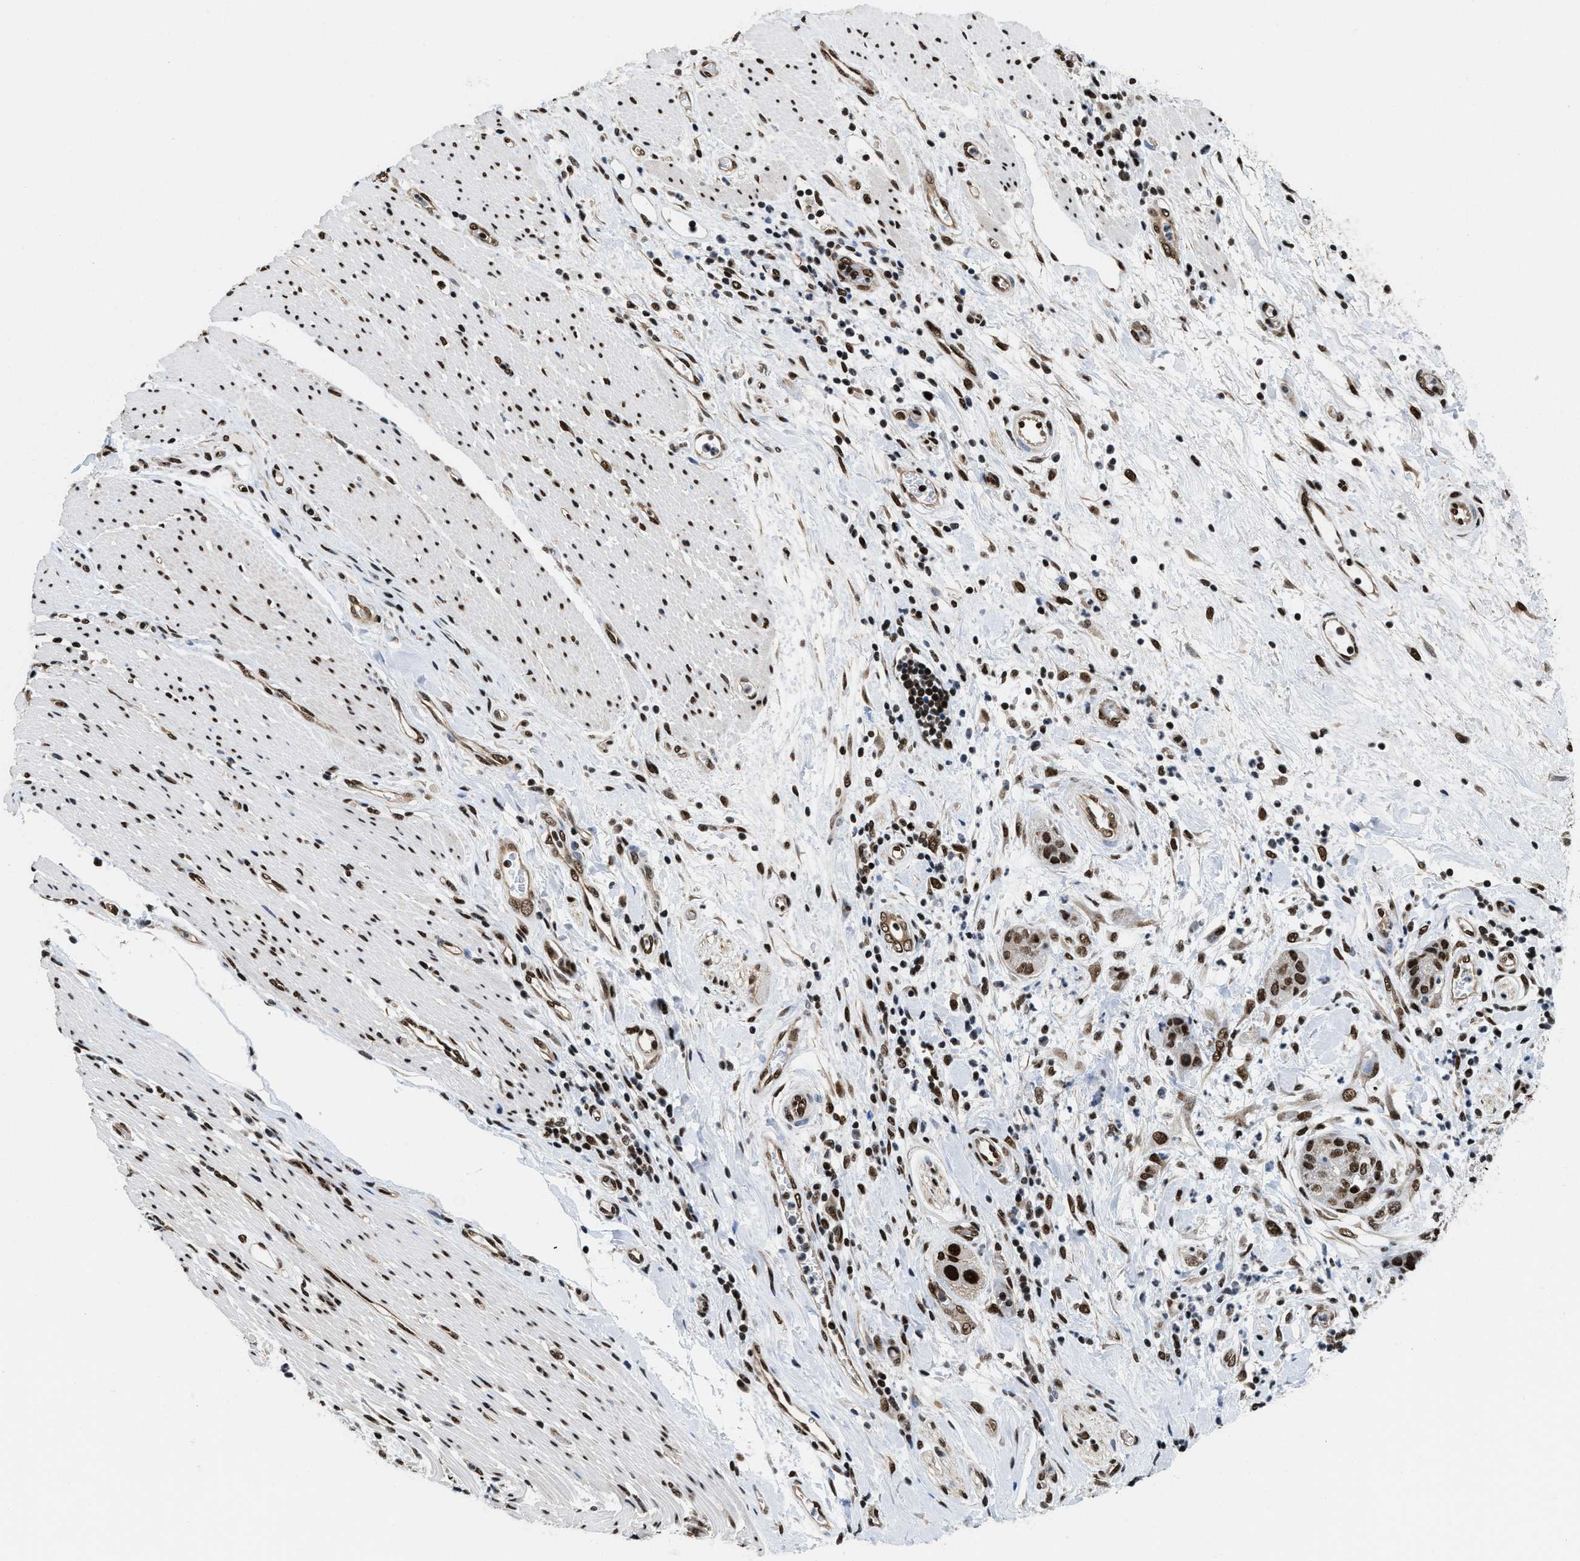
{"staining": {"intensity": "moderate", "quantity": ">75%", "location": "nuclear"}, "tissue": "pancreatic cancer", "cell_type": "Tumor cells", "image_type": "cancer", "snomed": [{"axis": "morphology", "description": "Adenocarcinoma, NOS"}, {"axis": "topography", "description": "Pancreas"}], "caption": "An image of human pancreatic cancer (adenocarcinoma) stained for a protein shows moderate nuclear brown staining in tumor cells. (Stains: DAB (3,3'-diaminobenzidine) in brown, nuclei in blue, Microscopy: brightfield microscopy at high magnification).", "gene": "SAFB", "patient": {"sex": "female", "age": 78}}